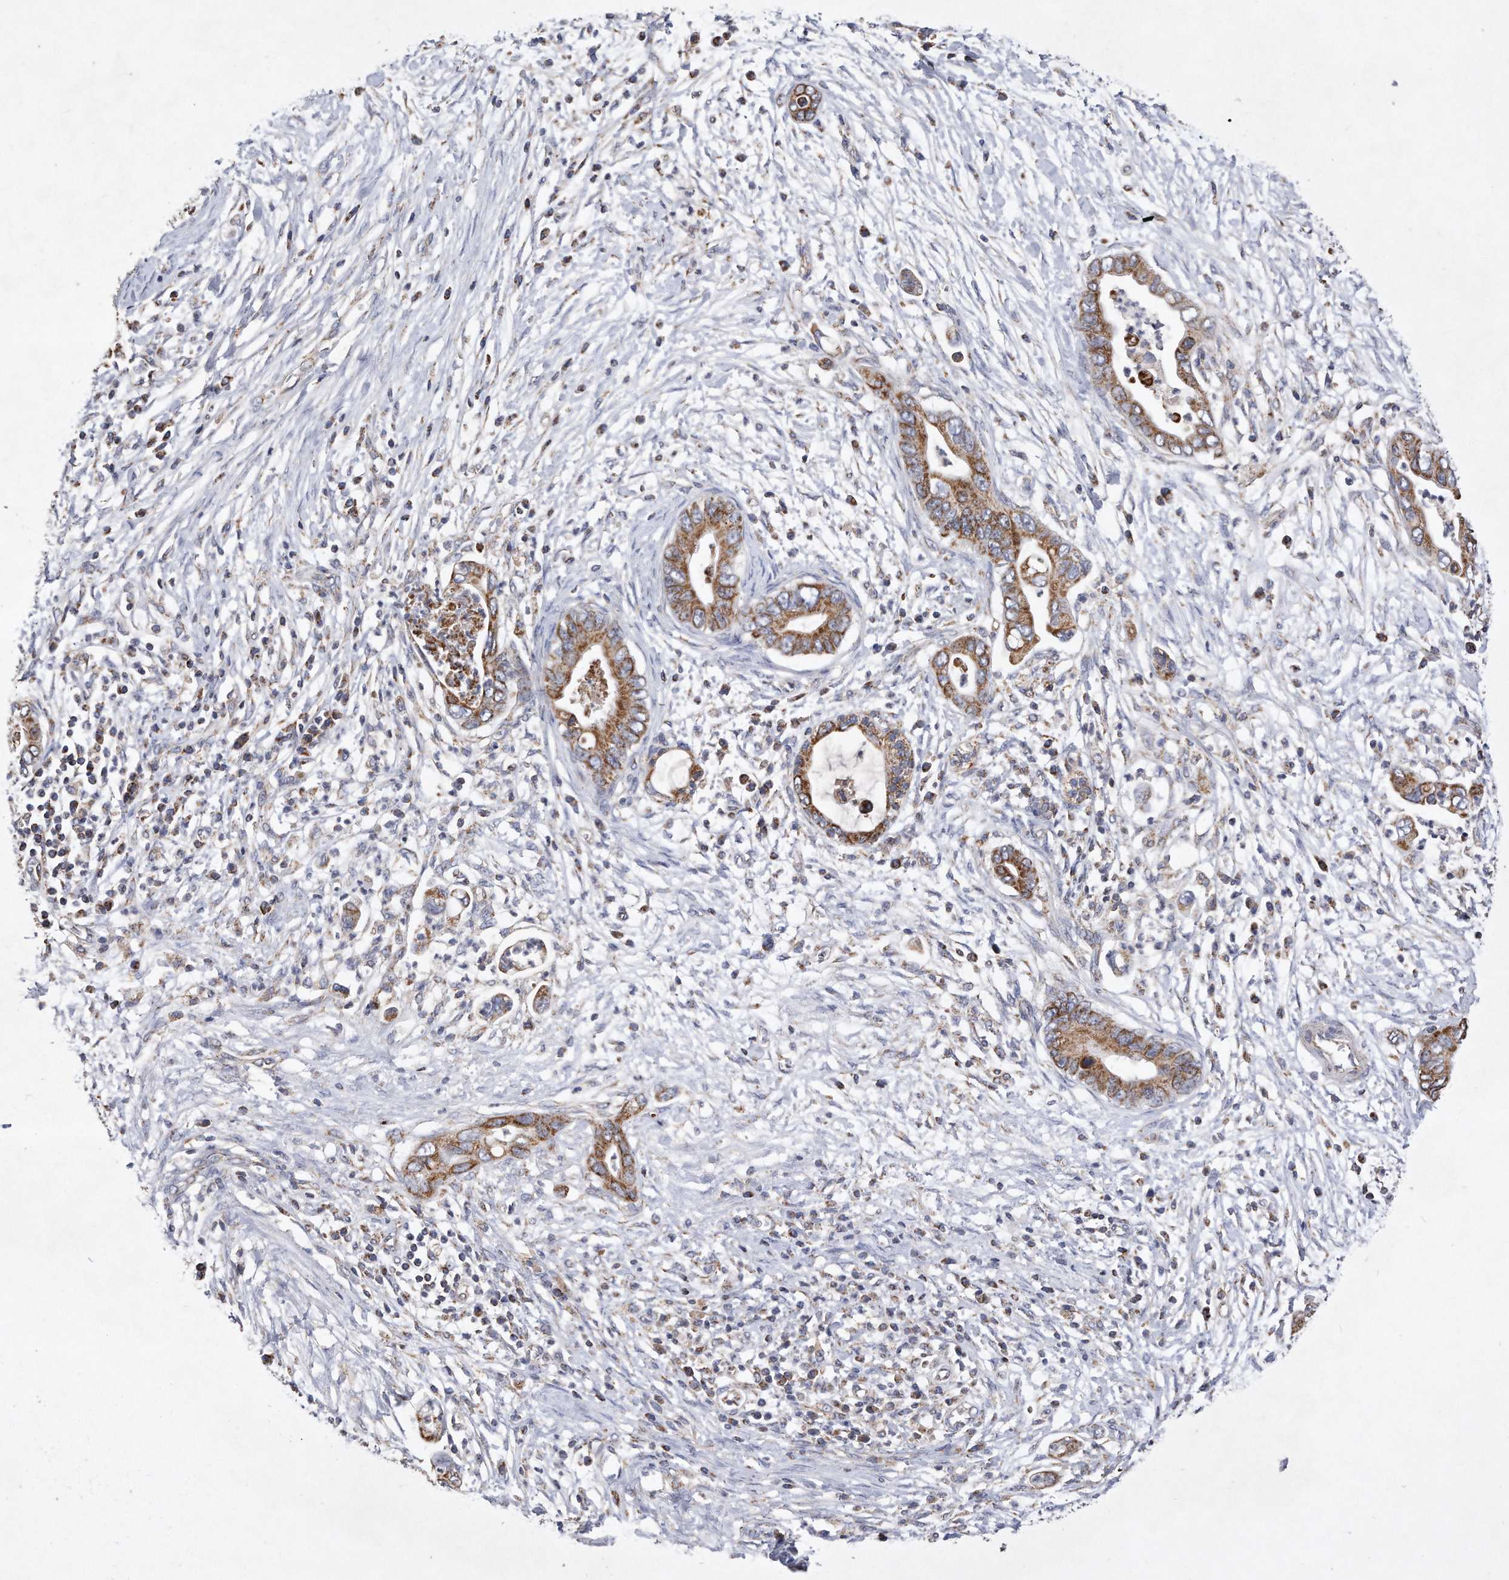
{"staining": {"intensity": "moderate", "quantity": ">75%", "location": "cytoplasmic/membranous"}, "tissue": "pancreatic cancer", "cell_type": "Tumor cells", "image_type": "cancer", "snomed": [{"axis": "morphology", "description": "Adenocarcinoma, NOS"}, {"axis": "topography", "description": "Pancreas"}], "caption": "Brown immunohistochemical staining in pancreatic cancer demonstrates moderate cytoplasmic/membranous staining in about >75% of tumor cells.", "gene": "PPP5C", "patient": {"sex": "male", "age": 75}}